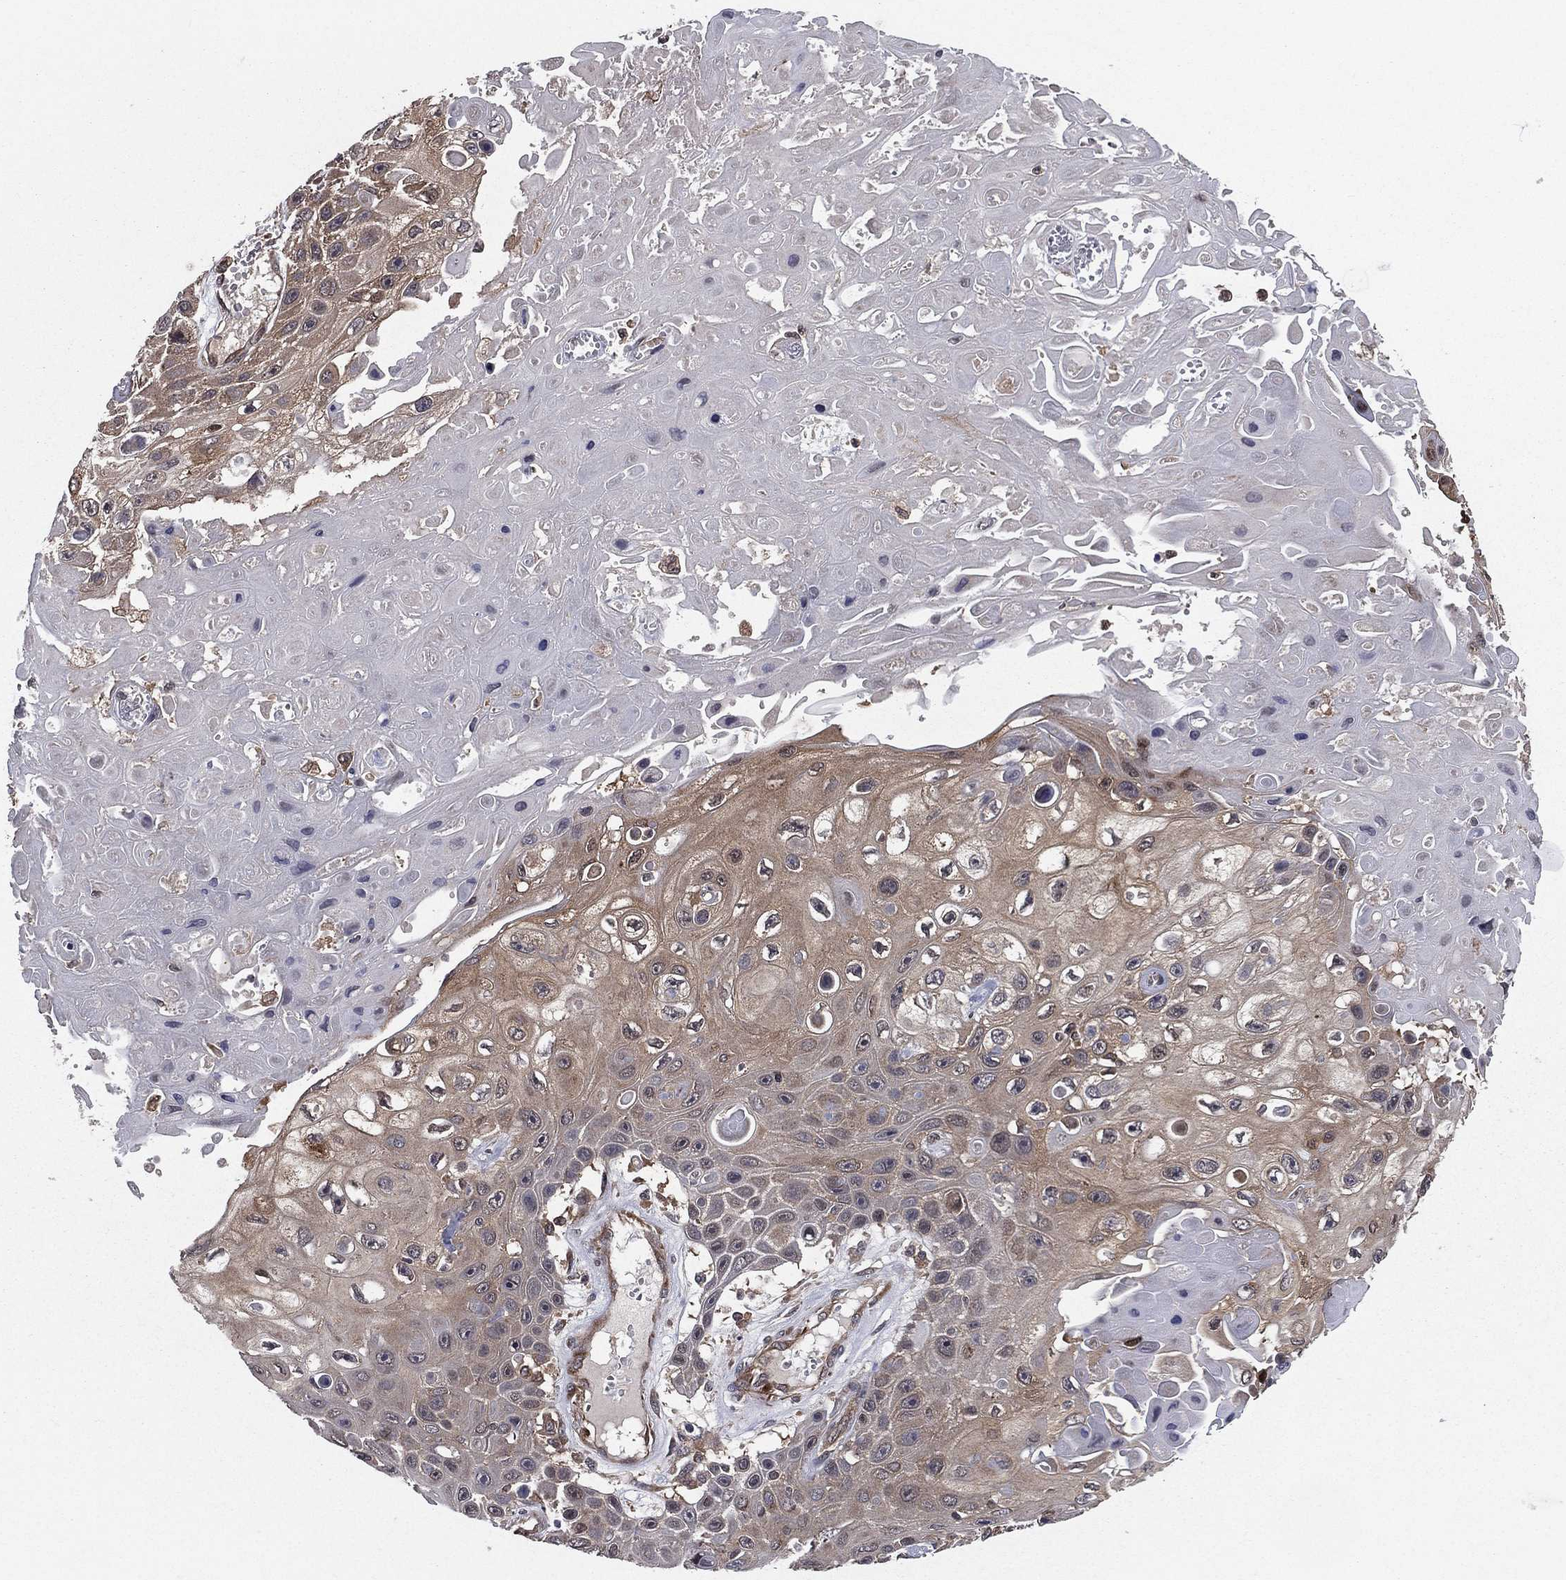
{"staining": {"intensity": "weak", "quantity": "25%-75%", "location": "cytoplasmic/membranous"}, "tissue": "skin cancer", "cell_type": "Tumor cells", "image_type": "cancer", "snomed": [{"axis": "morphology", "description": "Squamous cell carcinoma, NOS"}, {"axis": "topography", "description": "Skin"}], "caption": "Protein expression by immunohistochemistry (IHC) shows weak cytoplasmic/membranous staining in approximately 25%-75% of tumor cells in skin squamous cell carcinoma.", "gene": "CERT1", "patient": {"sex": "male", "age": 82}}